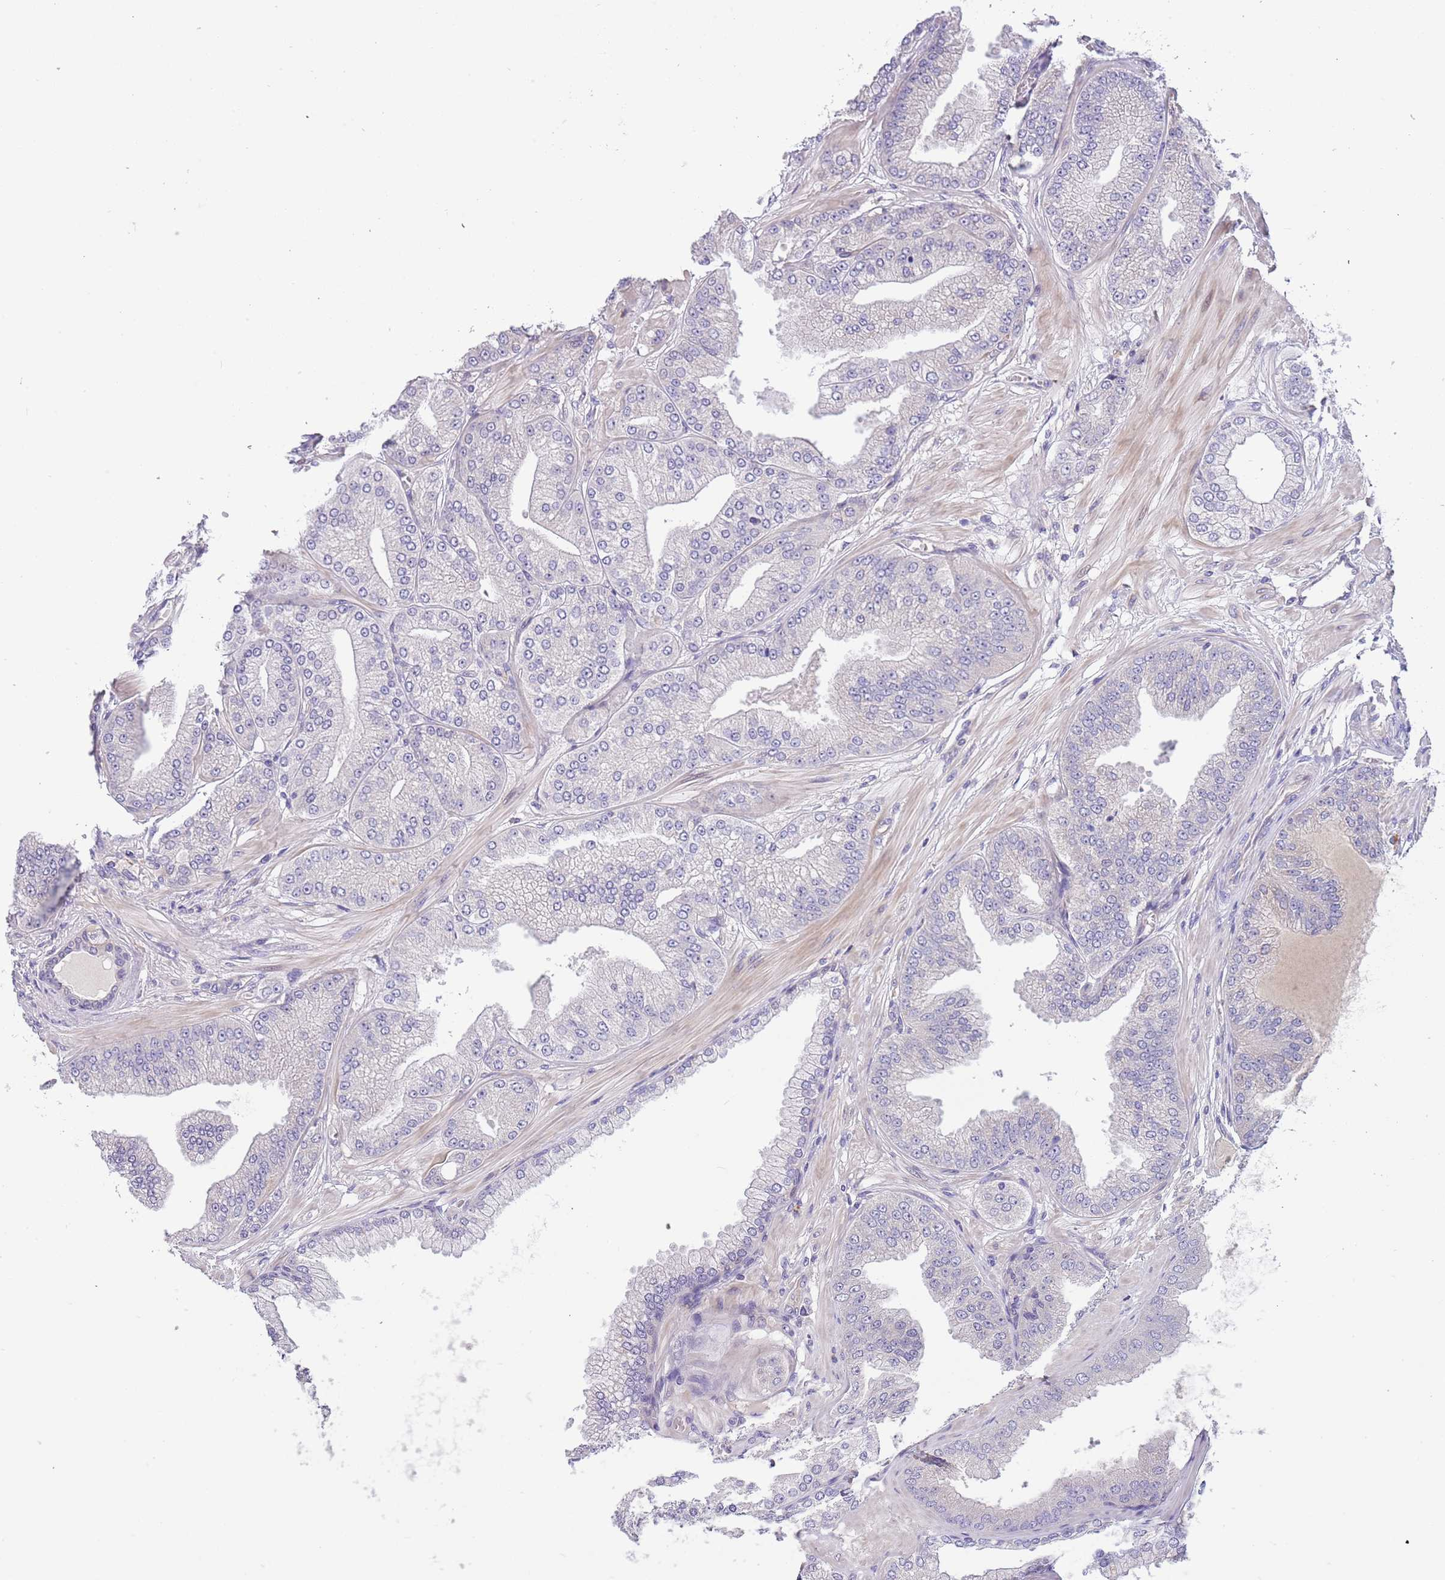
{"staining": {"intensity": "negative", "quantity": "none", "location": "none"}, "tissue": "prostate cancer", "cell_type": "Tumor cells", "image_type": "cancer", "snomed": [{"axis": "morphology", "description": "Adenocarcinoma, Low grade"}, {"axis": "topography", "description": "Prostate"}], "caption": "This photomicrograph is of prostate low-grade adenocarcinoma stained with immunohistochemistry to label a protein in brown with the nuclei are counter-stained blue. There is no expression in tumor cells.", "gene": "CABYR", "patient": {"sex": "male", "age": 55}}